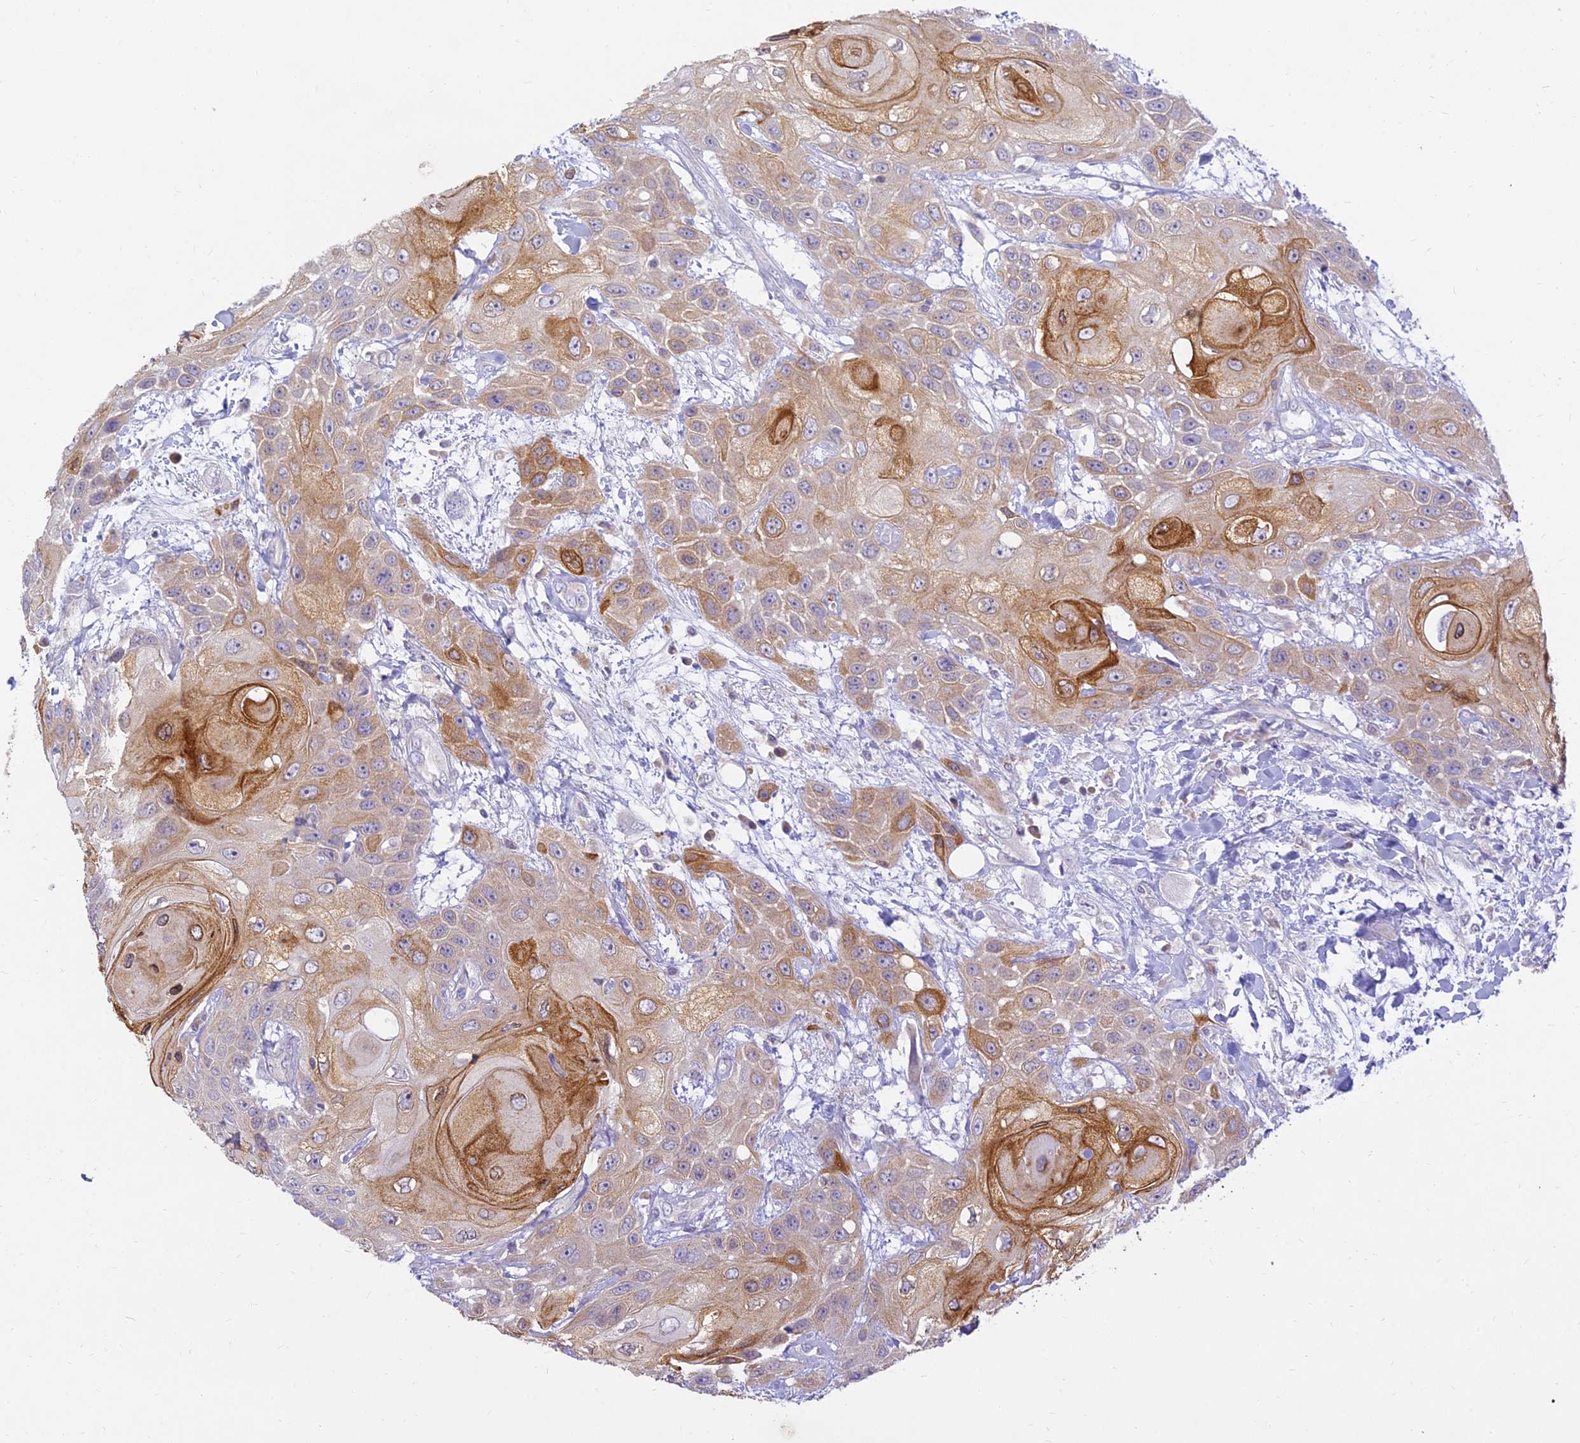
{"staining": {"intensity": "moderate", "quantity": ">75%", "location": "cytoplasmic/membranous"}, "tissue": "head and neck cancer", "cell_type": "Tumor cells", "image_type": "cancer", "snomed": [{"axis": "morphology", "description": "Squamous cell carcinoma, NOS"}, {"axis": "topography", "description": "Head-Neck"}], "caption": "An immunohistochemistry micrograph of tumor tissue is shown. Protein staining in brown highlights moderate cytoplasmic/membranous positivity in head and neck cancer within tumor cells.", "gene": "TMEM40", "patient": {"sex": "female", "age": 43}}